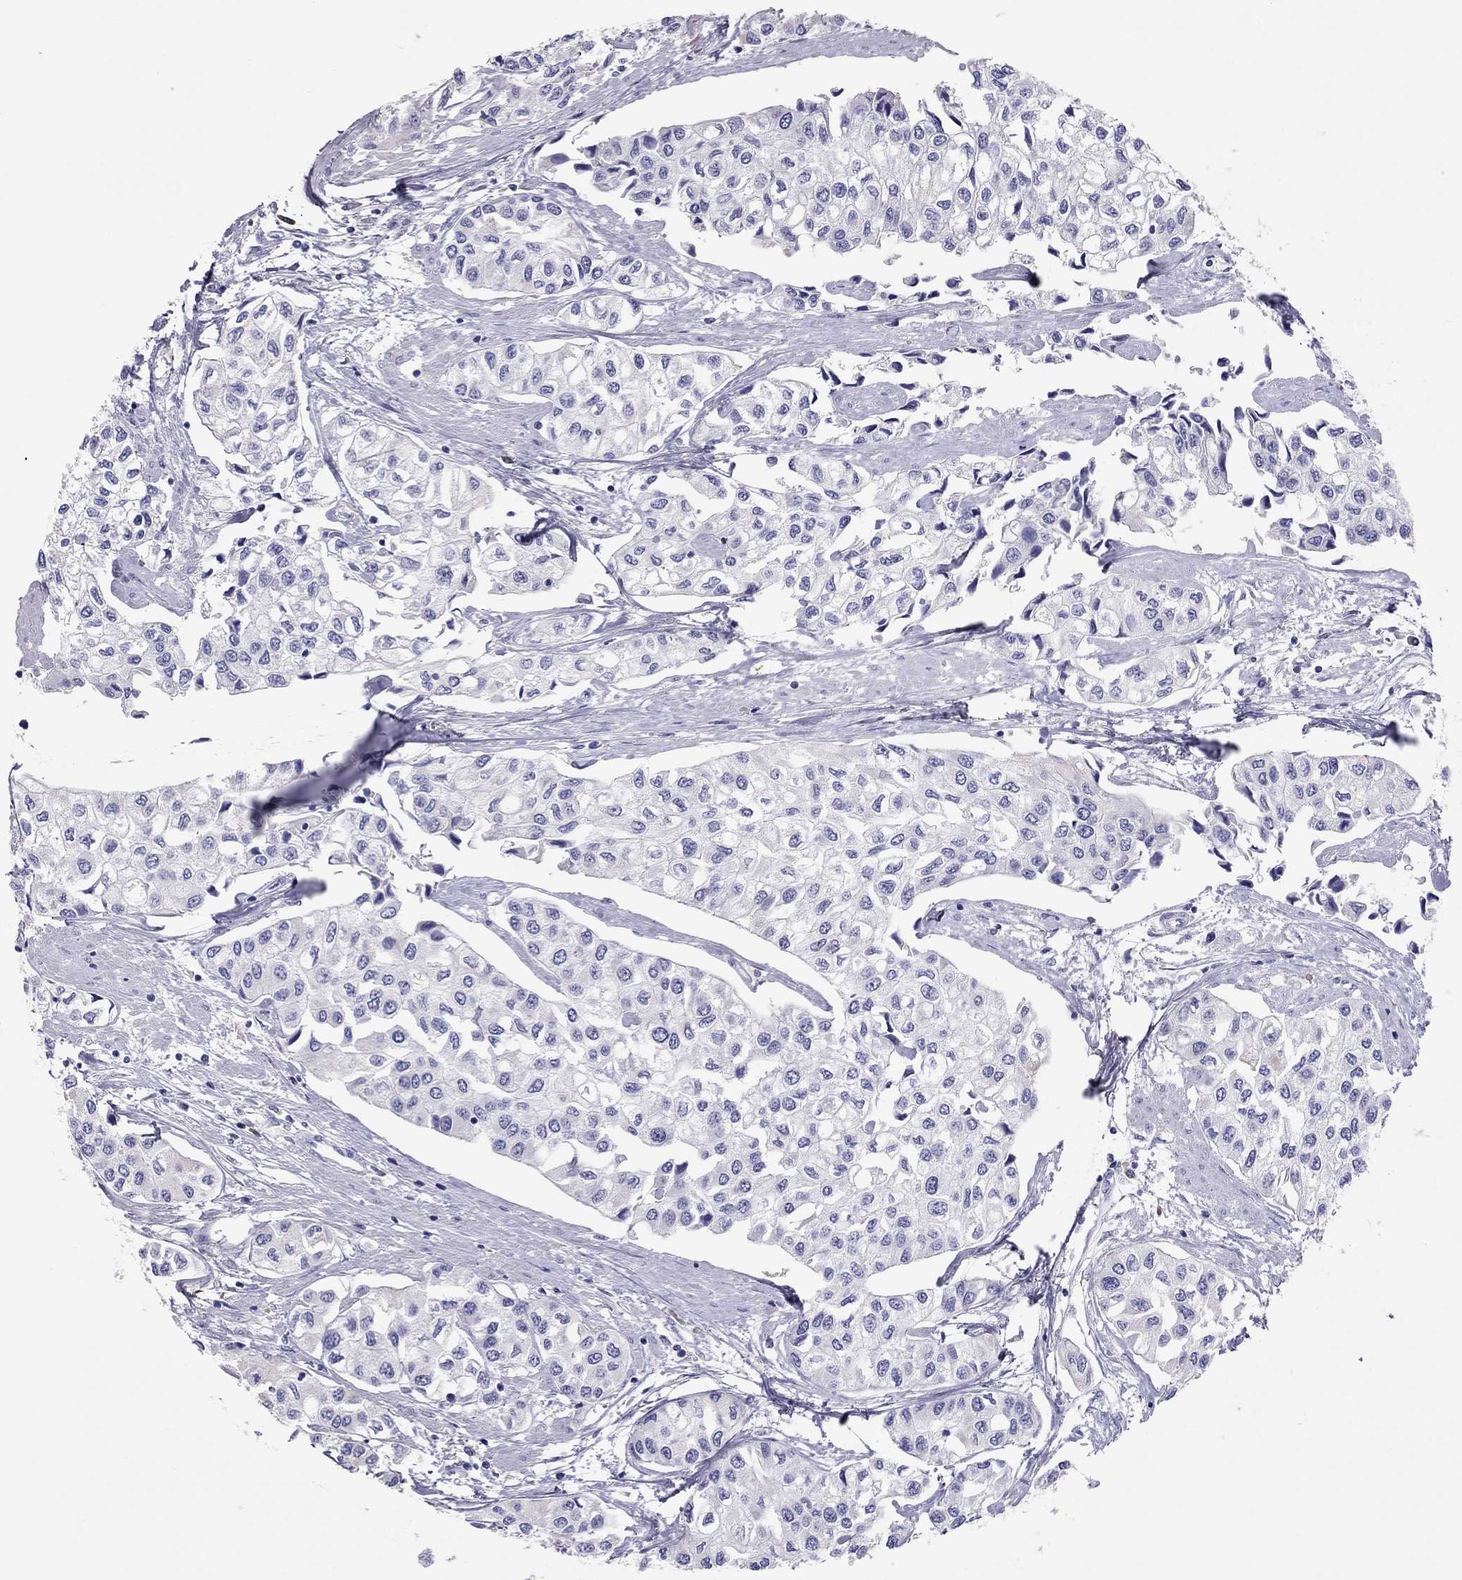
{"staining": {"intensity": "negative", "quantity": "none", "location": "none"}, "tissue": "urothelial cancer", "cell_type": "Tumor cells", "image_type": "cancer", "snomed": [{"axis": "morphology", "description": "Urothelial carcinoma, High grade"}, {"axis": "topography", "description": "Urinary bladder"}], "caption": "A high-resolution histopathology image shows IHC staining of urothelial cancer, which demonstrates no significant staining in tumor cells. (Immunohistochemistry (ihc), brightfield microscopy, high magnification).", "gene": "CALHM1", "patient": {"sex": "male", "age": 73}}